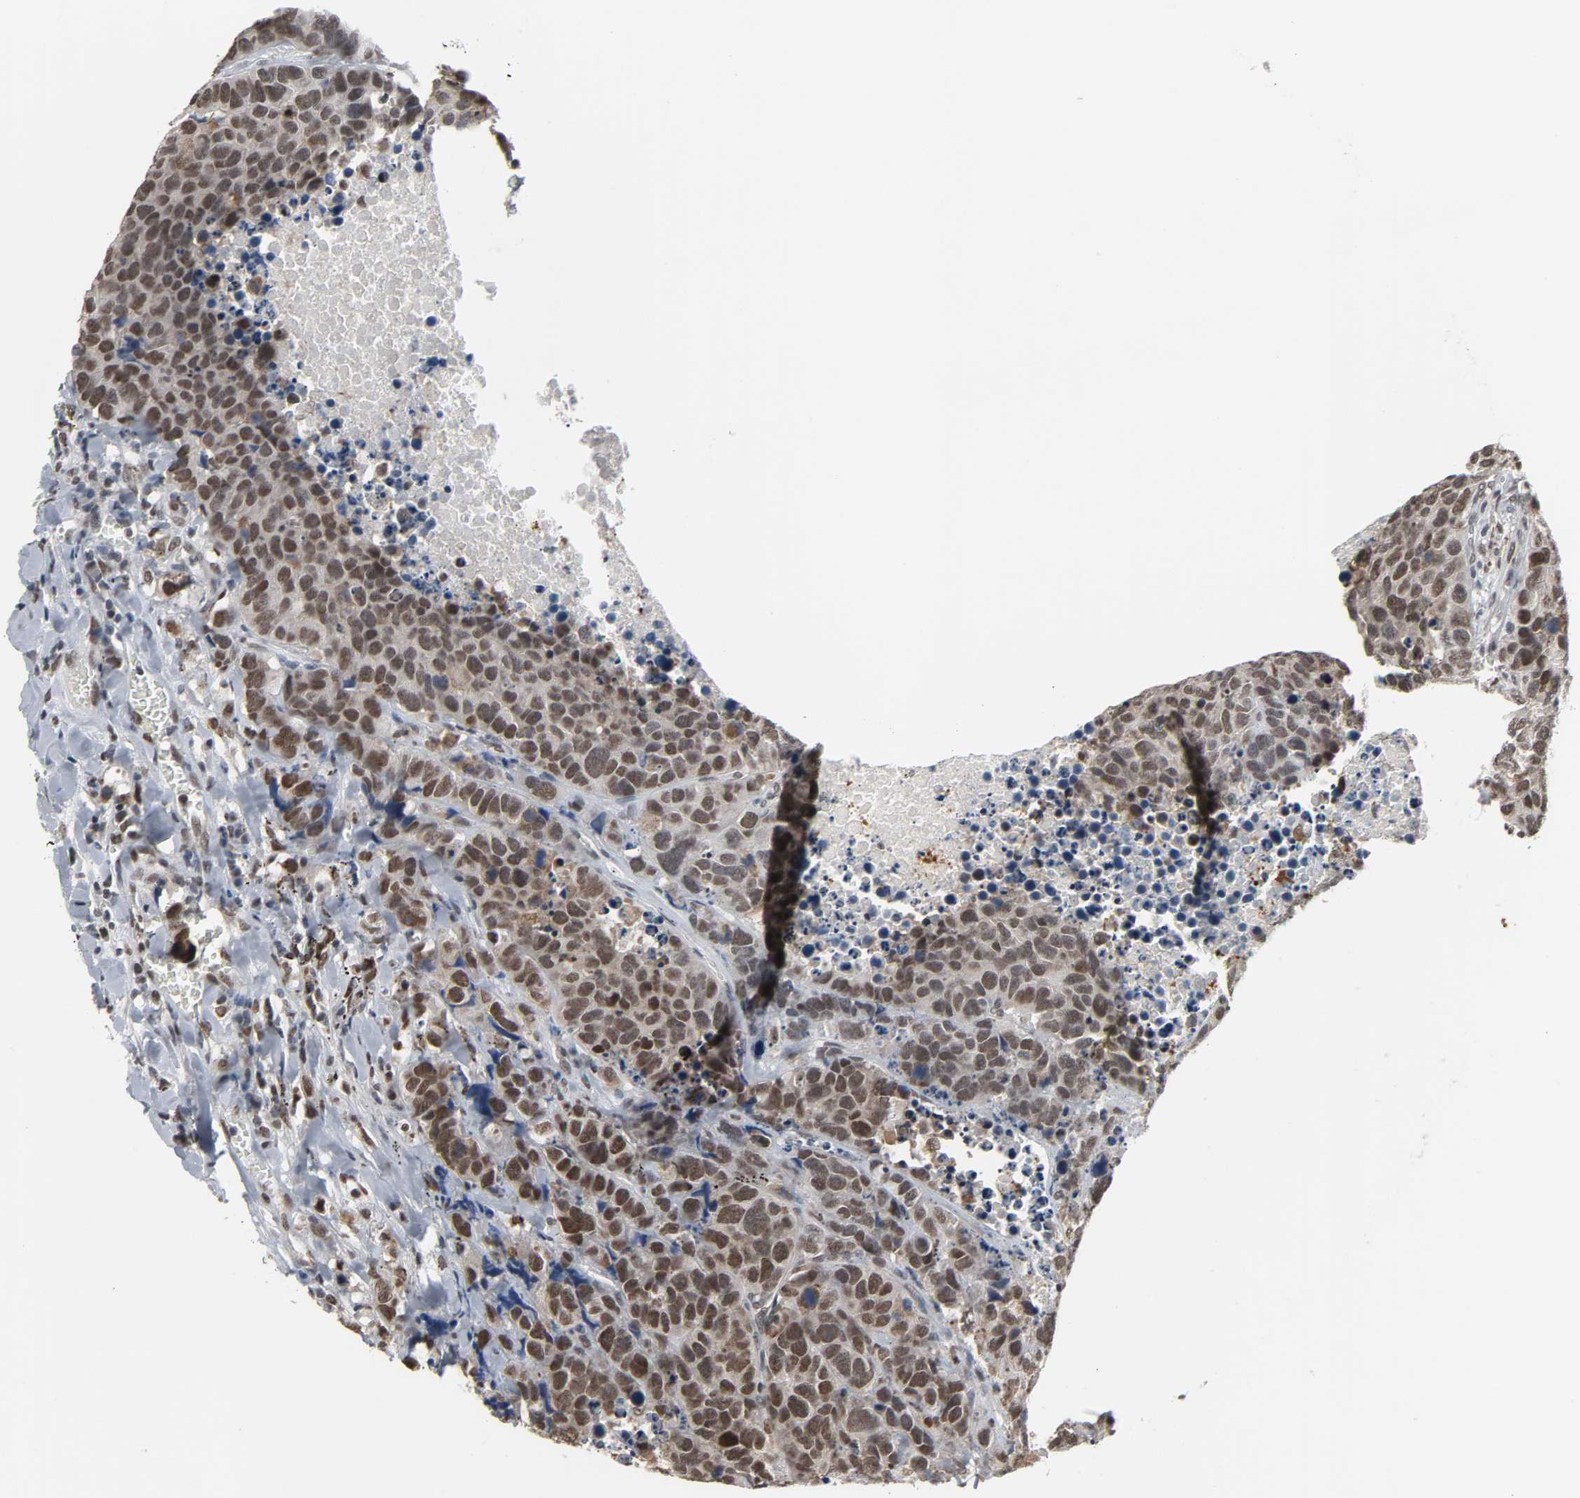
{"staining": {"intensity": "moderate", "quantity": ">75%", "location": "nuclear"}, "tissue": "carcinoid", "cell_type": "Tumor cells", "image_type": "cancer", "snomed": [{"axis": "morphology", "description": "Carcinoid, malignant, NOS"}, {"axis": "topography", "description": "Lung"}], "caption": "Immunohistochemical staining of human carcinoid displays medium levels of moderate nuclear expression in about >75% of tumor cells. Immunohistochemistry (ihc) stains the protein of interest in brown and the nuclei are stained blue.", "gene": "DAZAP1", "patient": {"sex": "male", "age": 60}}